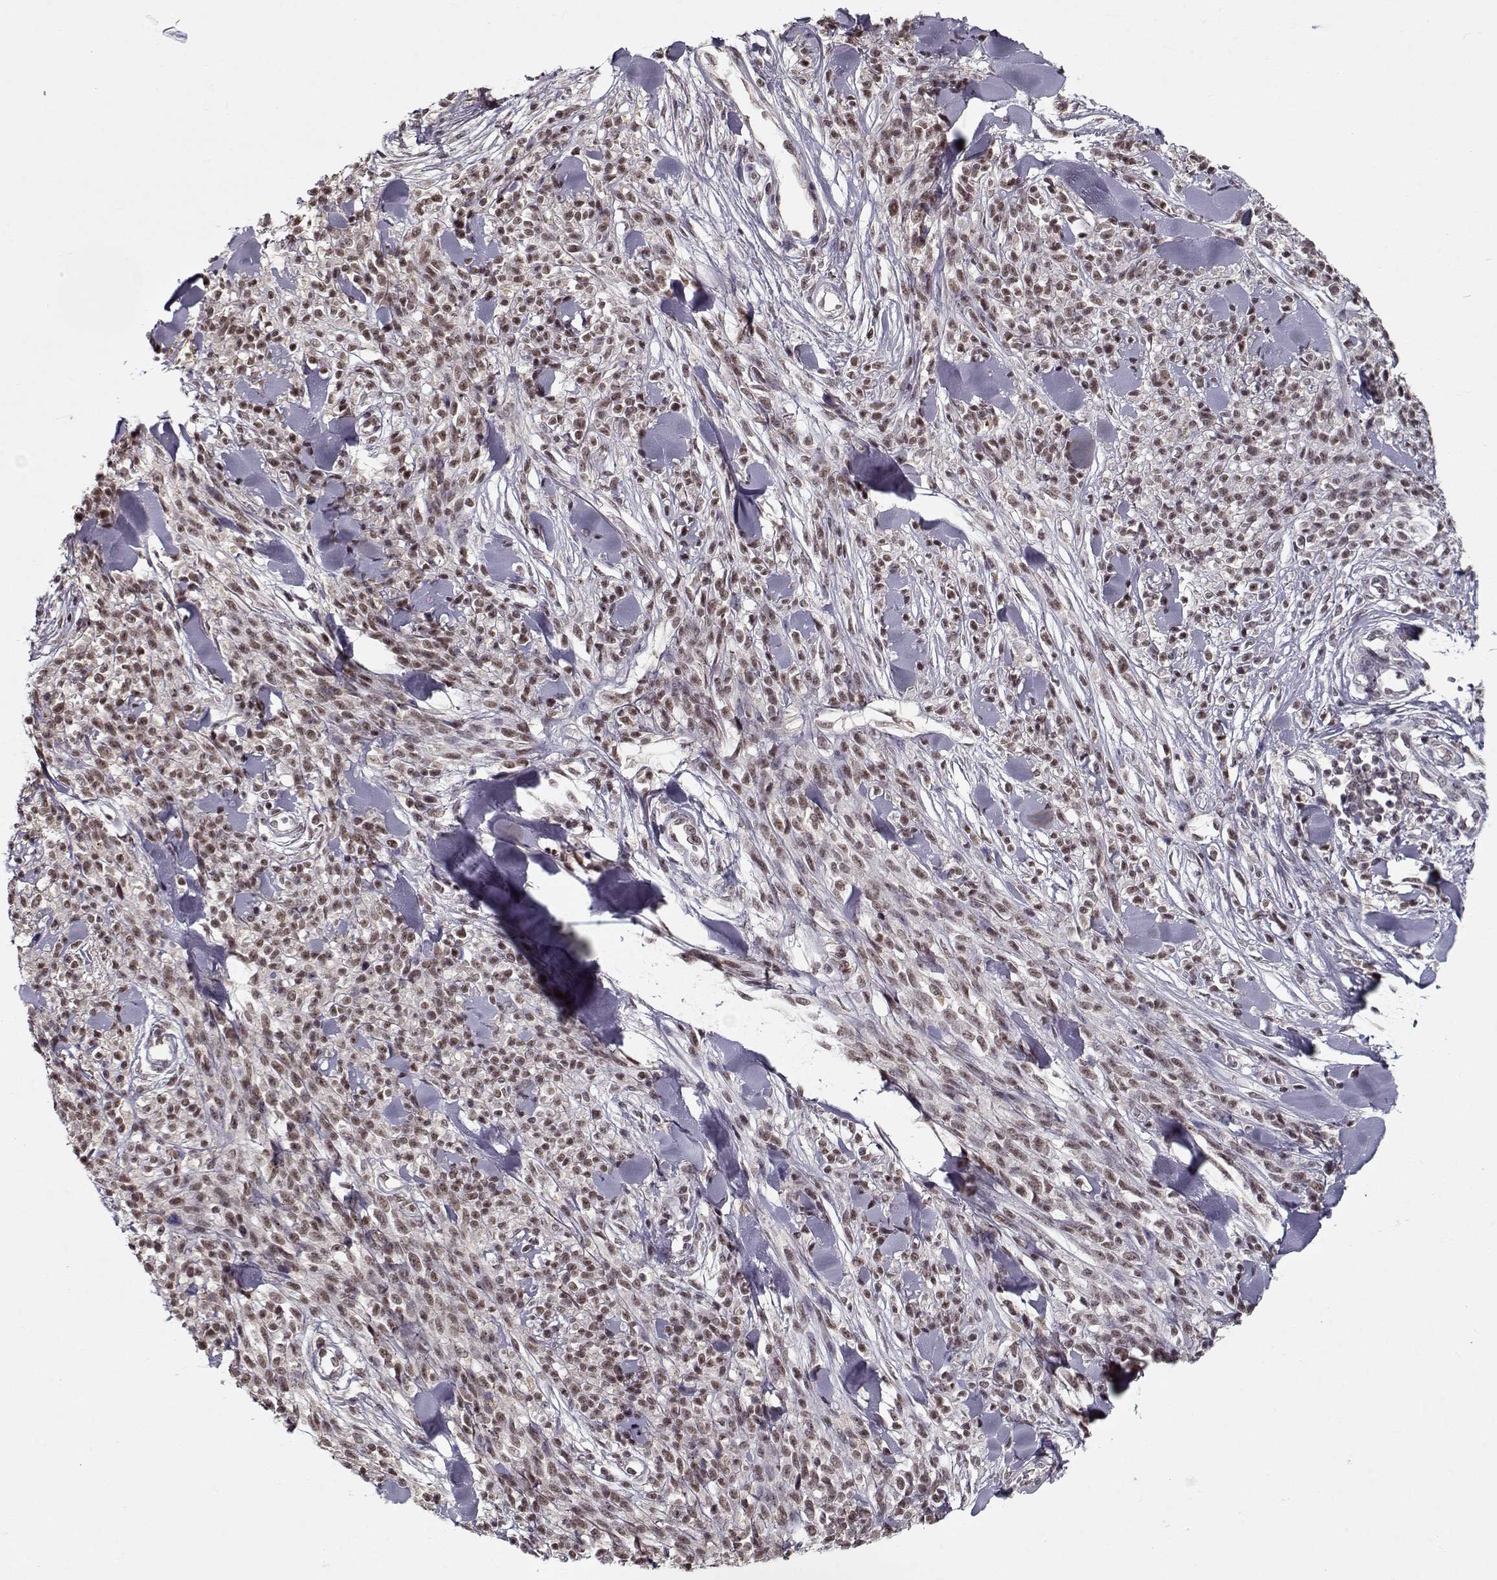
{"staining": {"intensity": "moderate", "quantity": ">75%", "location": "nuclear"}, "tissue": "melanoma", "cell_type": "Tumor cells", "image_type": "cancer", "snomed": [{"axis": "morphology", "description": "Malignant melanoma, NOS"}, {"axis": "topography", "description": "Skin"}, {"axis": "topography", "description": "Skin of trunk"}], "caption": "The histopathology image reveals staining of melanoma, revealing moderate nuclear protein positivity (brown color) within tumor cells.", "gene": "TESPA1", "patient": {"sex": "male", "age": 74}}